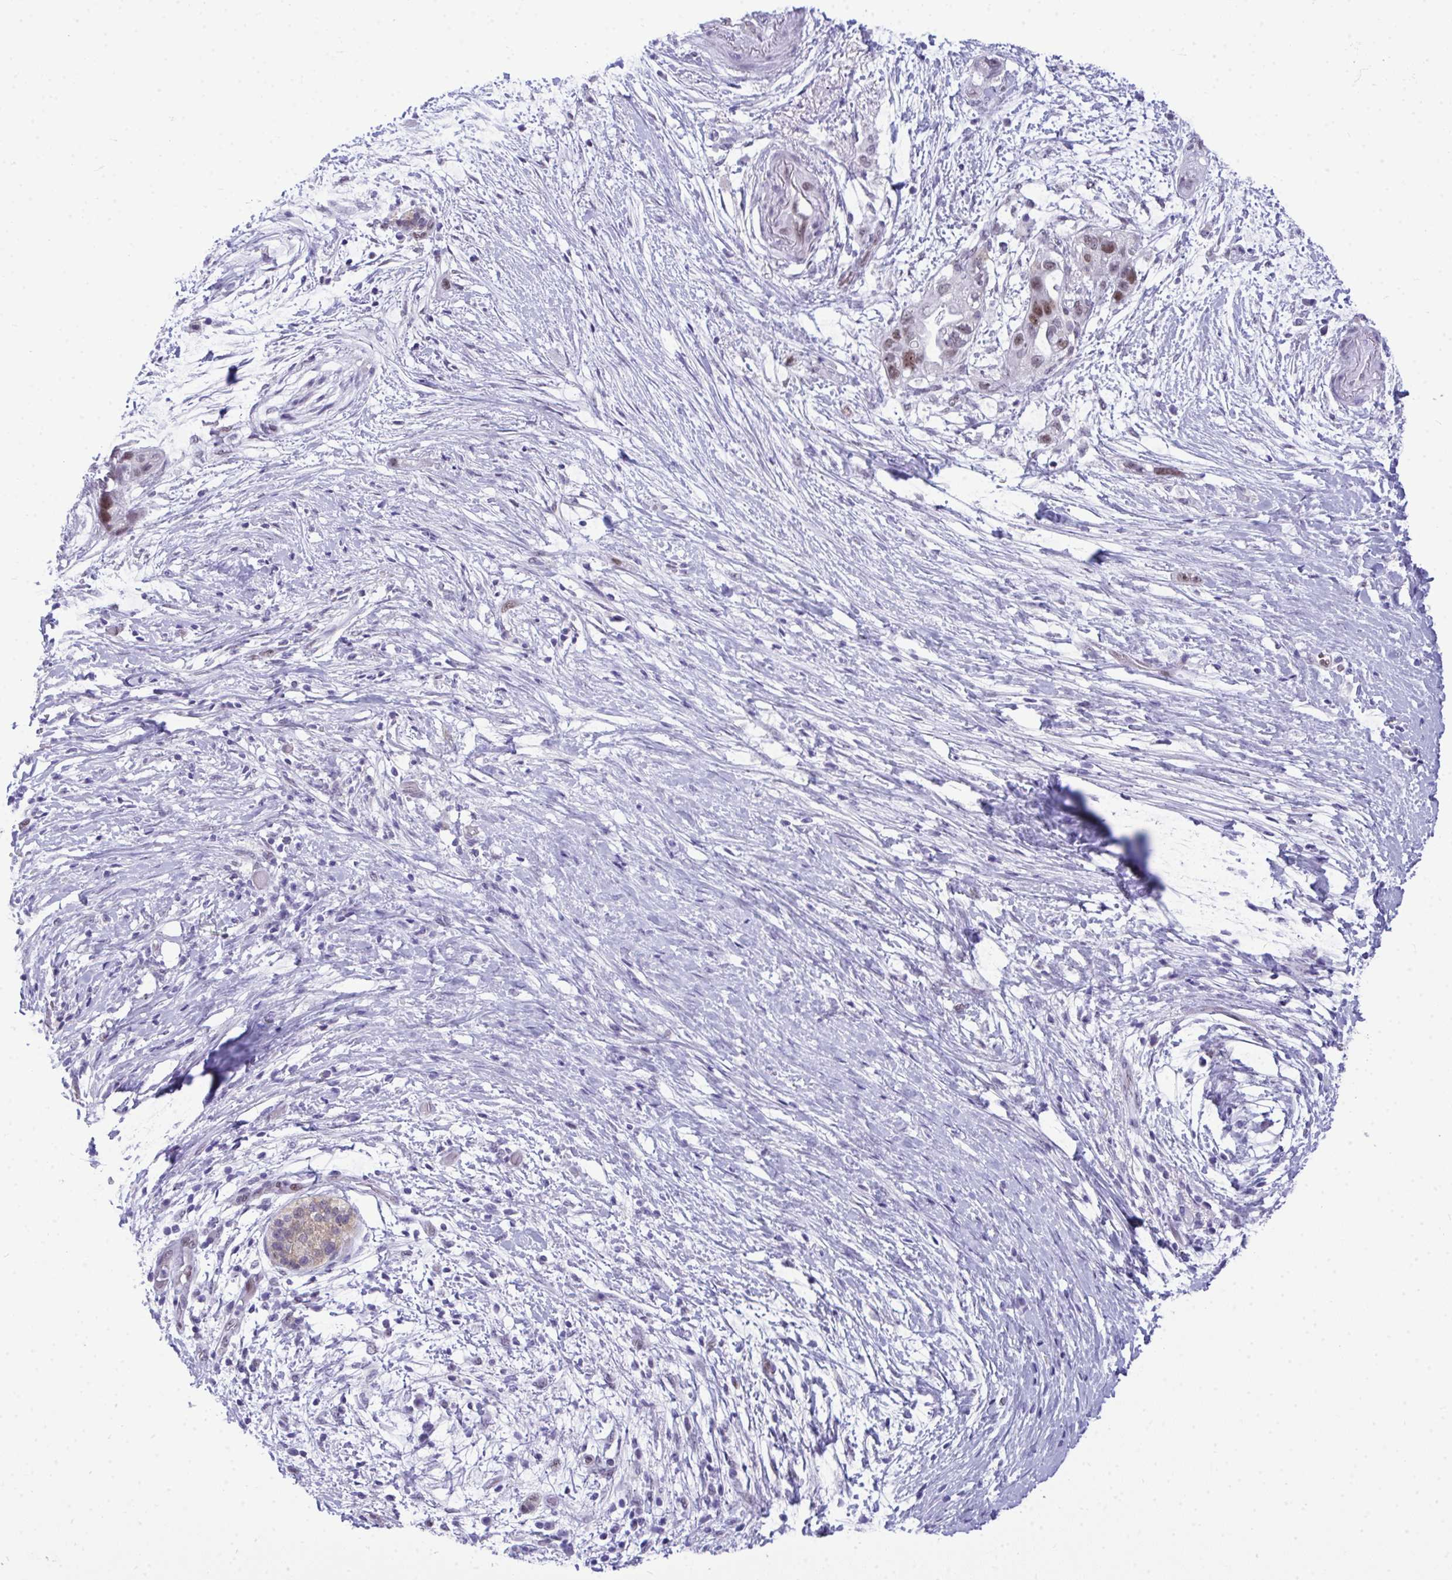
{"staining": {"intensity": "moderate", "quantity": "25%-75%", "location": "nuclear"}, "tissue": "pancreatic cancer", "cell_type": "Tumor cells", "image_type": "cancer", "snomed": [{"axis": "morphology", "description": "Adenocarcinoma, NOS"}, {"axis": "topography", "description": "Pancreas"}], "caption": "The immunohistochemical stain highlights moderate nuclear expression in tumor cells of pancreatic cancer tissue.", "gene": "TEAD4", "patient": {"sex": "female", "age": 72}}